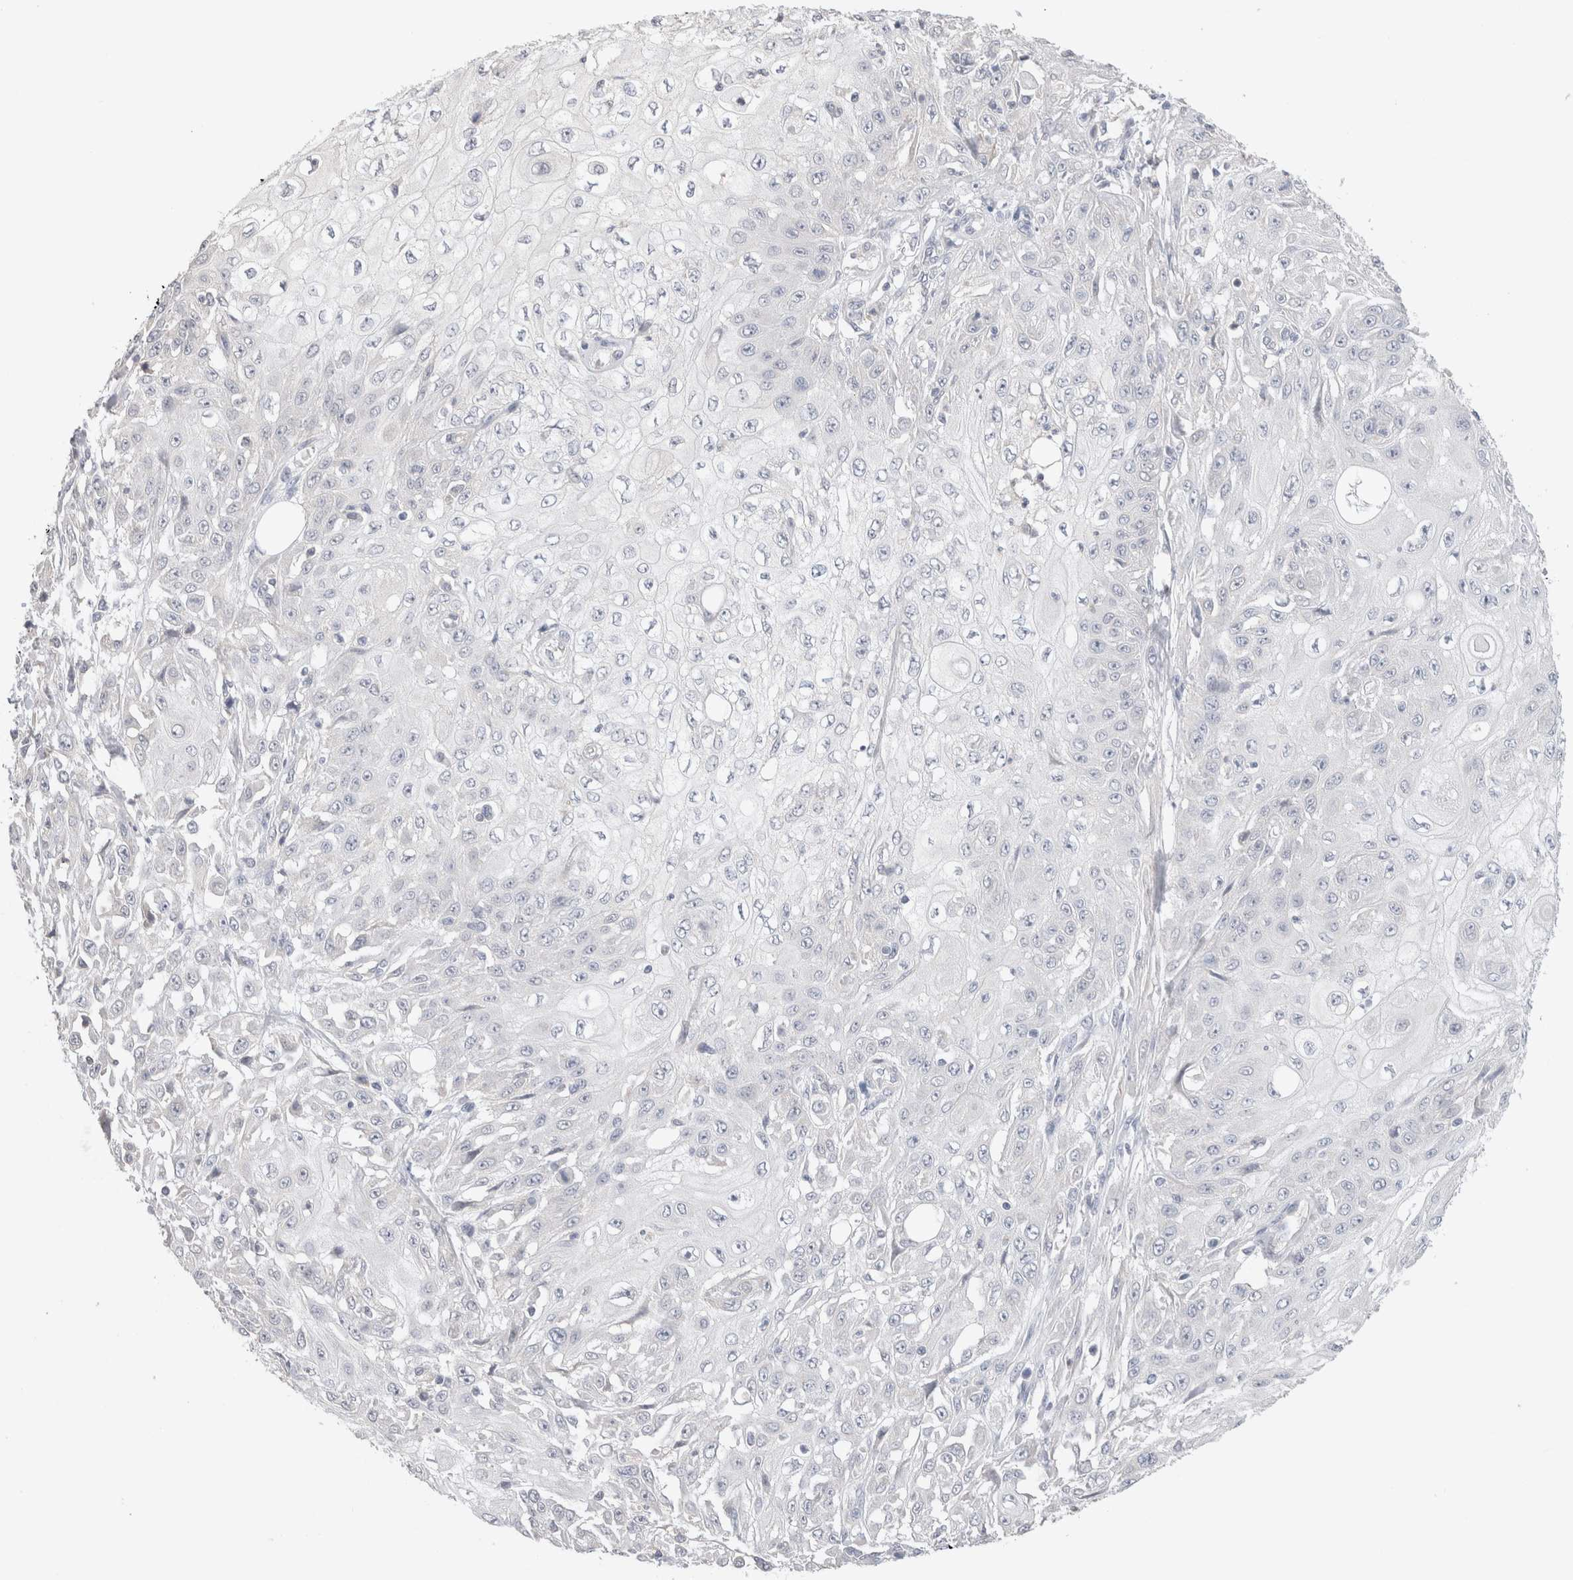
{"staining": {"intensity": "negative", "quantity": "none", "location": "none"}, "tissue": "skin cancer", "cell_type": "Tumor cells", "image_type": "cancer", "snomed": [{"axis": "morphology", "description": "Squamous cell carcinoma, NOS"}, {"axis": "morphology", "description": "Squamous cell carcinoma, metastatic, NOS"}, {"axis": "topography", "description": "Skin"}, {"axis": "topography", "description": "Lymph node"}], "caption": "Histopathology image shows no protein staining in tumor cells of skin cancer (squamous cell carcinoma) tissue.", "gene": "DMD", "patient": {"sex": "male", "age": 75}}